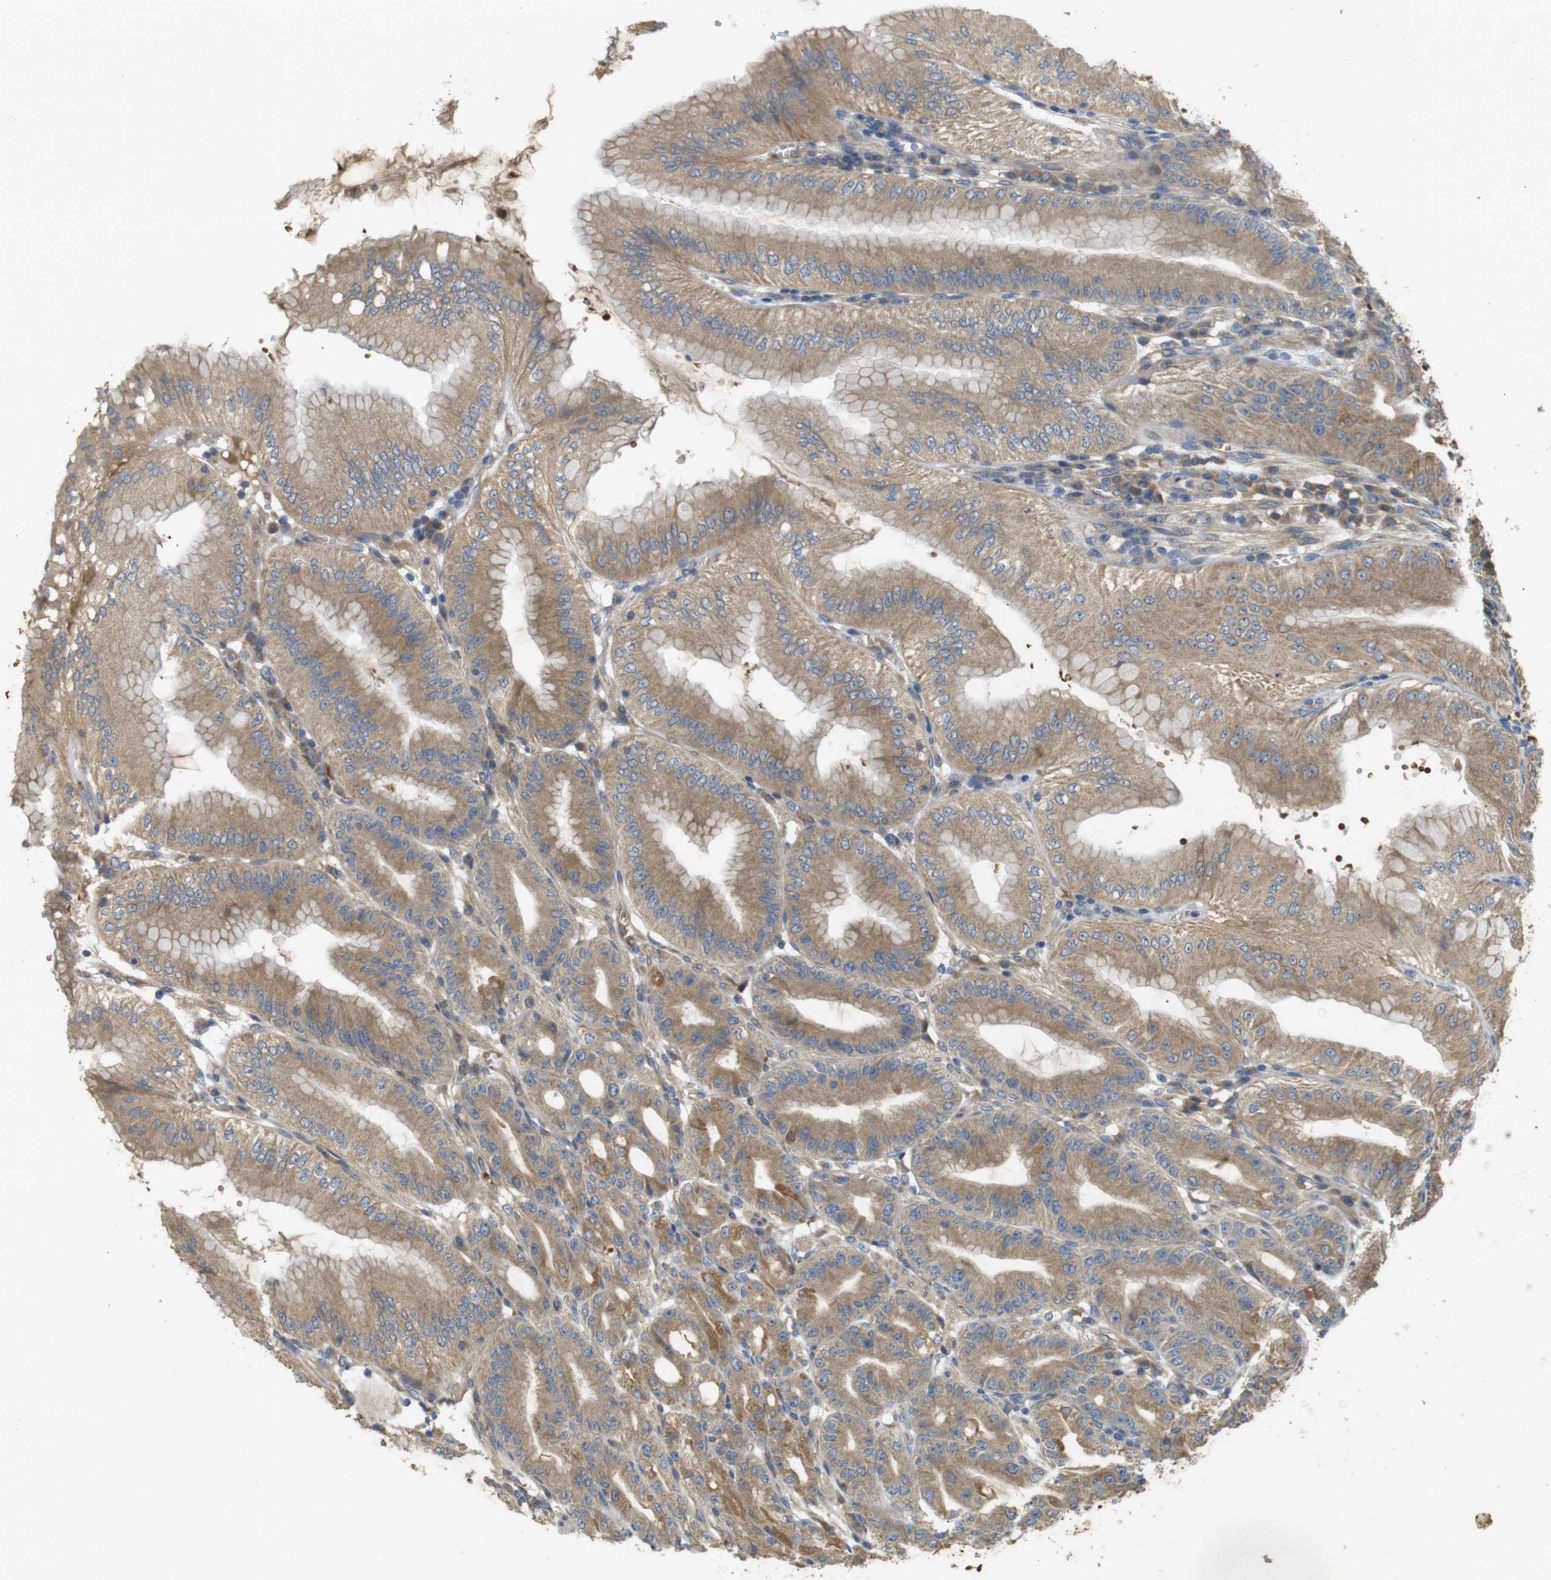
{"staining": {"intensity": "moderate", "quantity": ">75%", "location": "cytoplasmic/membranous"}, "tissue": "stomach", "cell_type": "Glandular cells", "image_type": "normal", "snomed": [{"axis": "morphology", "description": "Normal tissue, NOS"}, {"axis": "topography", "description": "Stomach, lower"}], "caption": "Glandular cells reveal moderate cytoplasmic/membranous staining in about >75% of cells in unremarkable stomach.", "gene": "CLTC", "patient": {"sex": "male", "age": 71}}